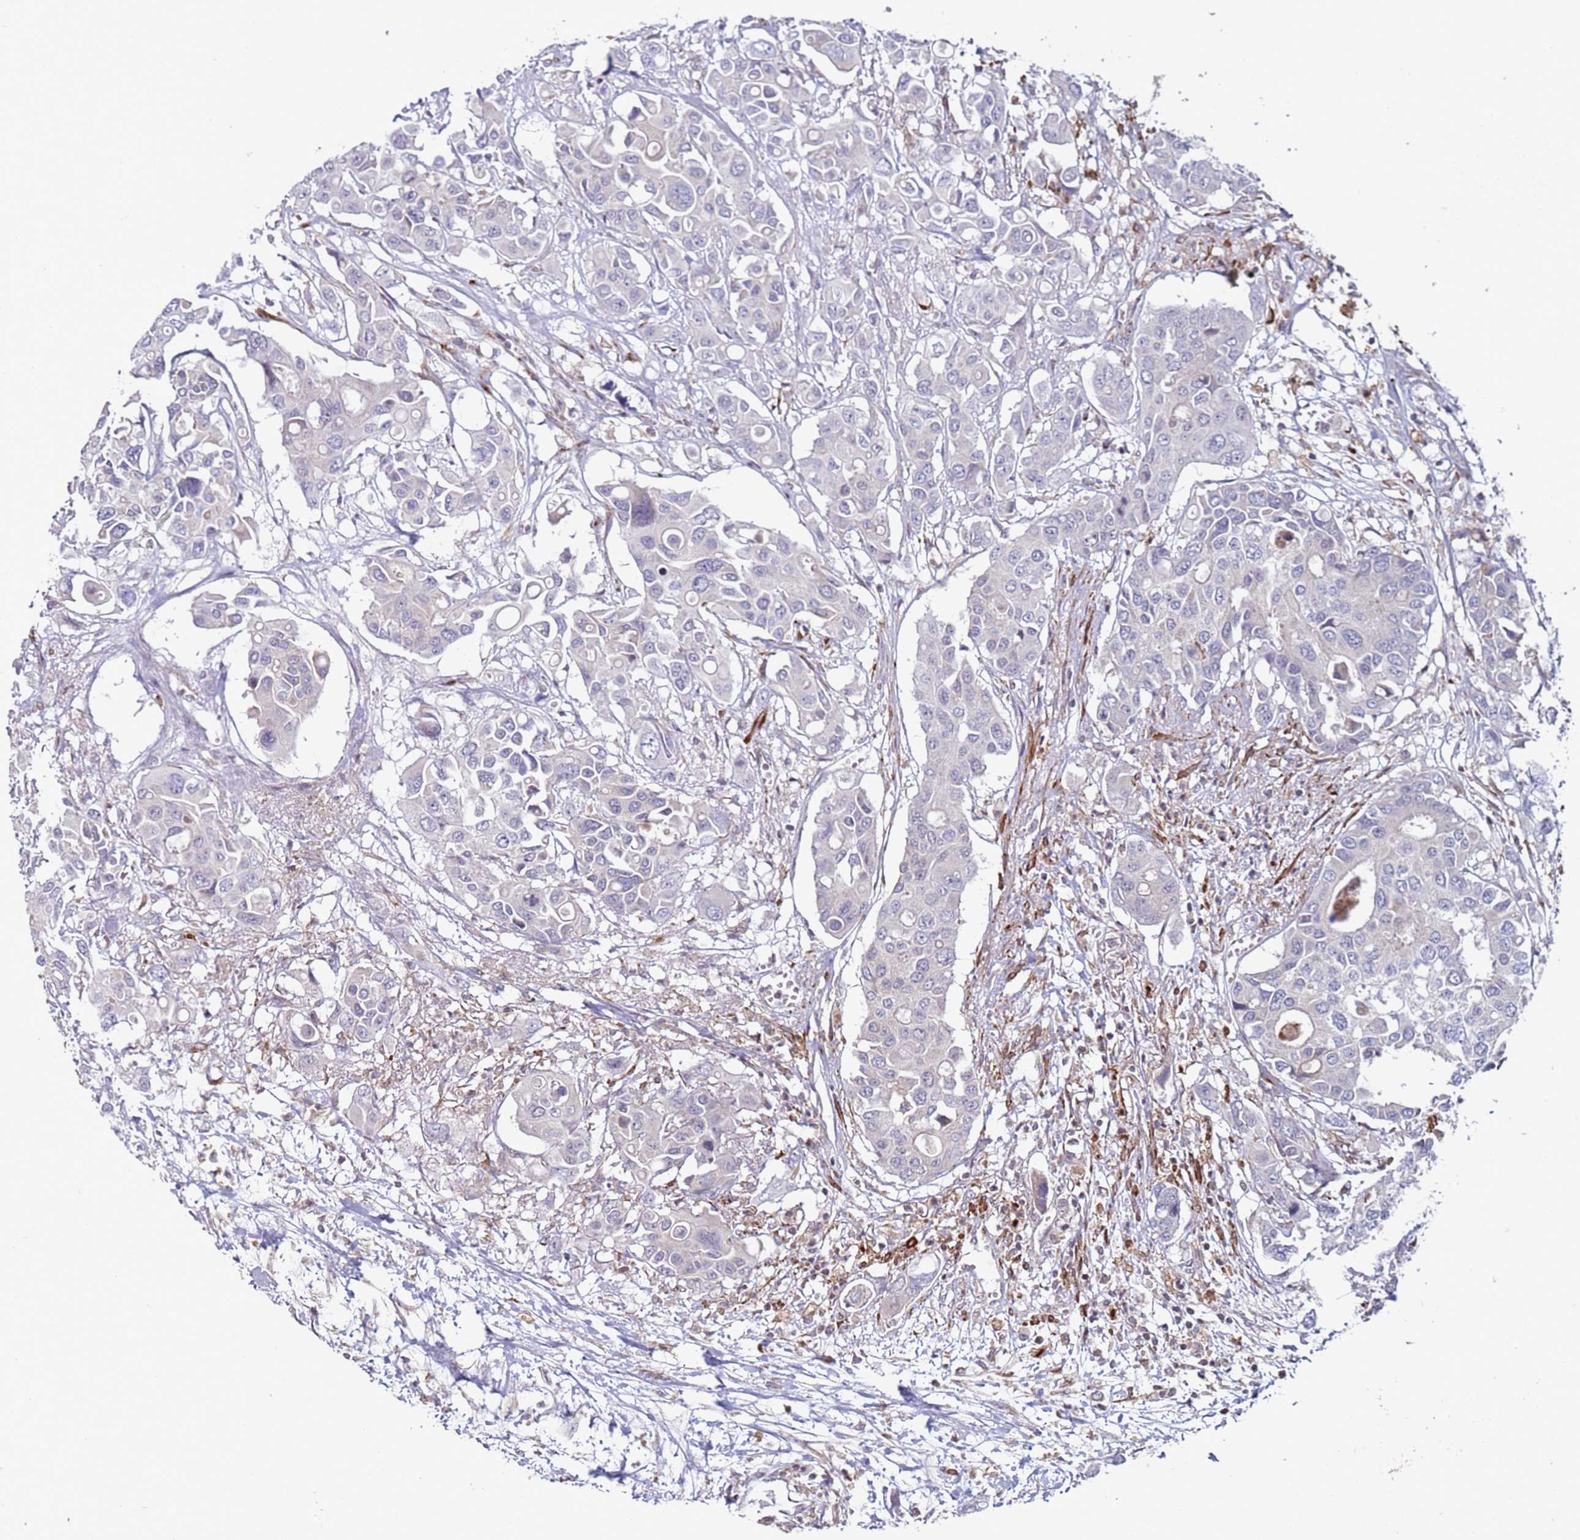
{"staining": {"intensity": "negative", "quantity": "none", "location": "none"}, "tissue": "colorectal cancer", "cell_type": "Tumor cells", "image_type": "cancer", "snomed": [{"axis": "morphology", "description": "Adenocarcinoma, NOS"}, {"axis": "topography", "description": "Colon"}], "caption": "Tumor cells are negative for brown protein staining in colorectal cancer. The staining is performed using DAB brown chromogen with nuclei counter-stained in using hematoxylin.", "gene": "SNAPC4", "patient": {"sex": "male", "age": 77}}